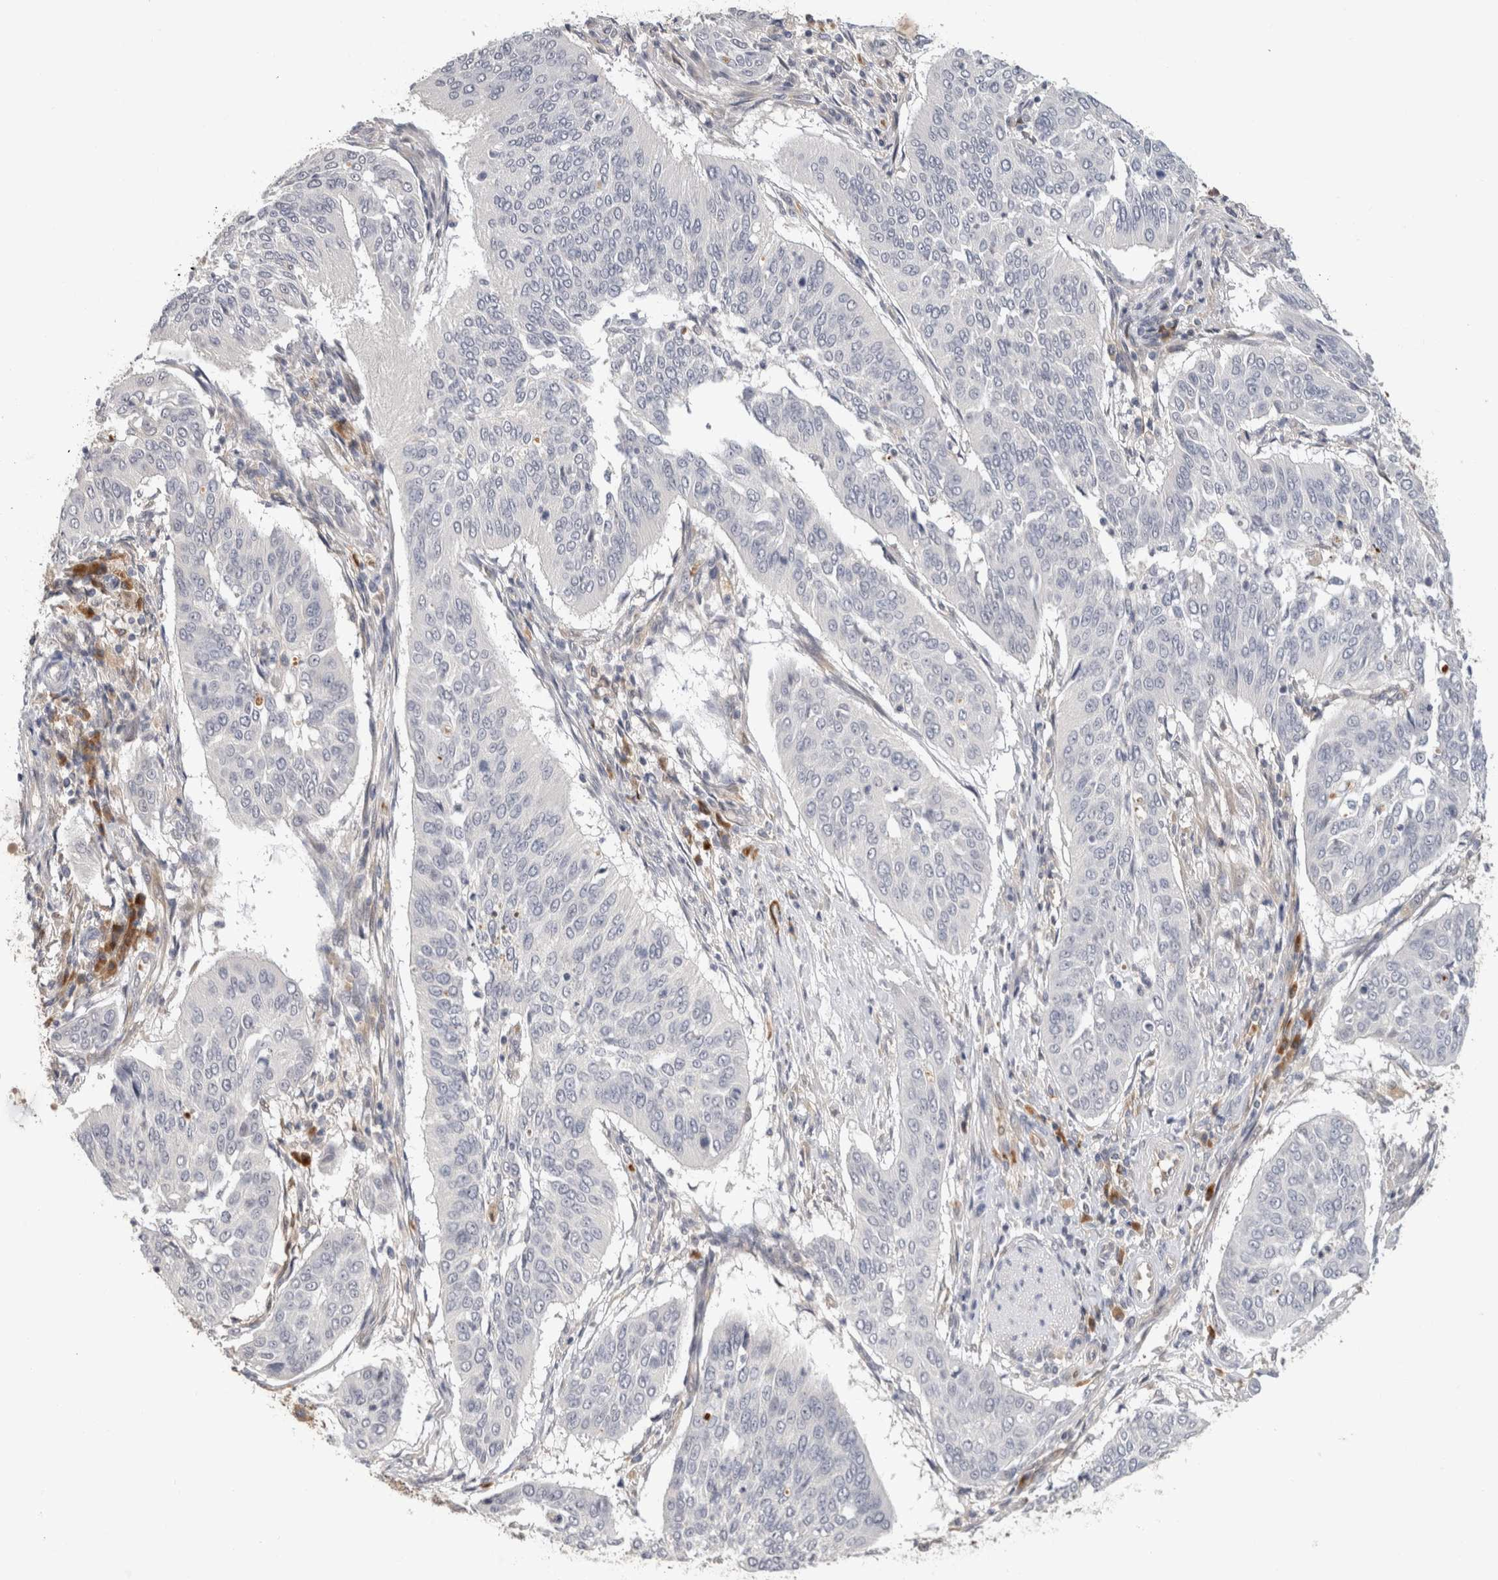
{"staining": {"intensity": "negative", "quantity": "none", "location": "none"}, "tissue": "cervical cancer", "cell_type": "Tumor cells", "image_type": "cancer", "snomed": [{"axis": "morphology", "description": "Normal tissue, NOS"}, {"axis": "morphology", "description": "Squamous cell carcinoma, NOS"}, {"axis": "topography", "description": "Cervix"}], "caption": "This is a histopathology image of immunohistochemistry (IHC) staining of cervical cancer (squamous cell carcinoma), which shows no expression in tumor cells.", "gene": "APOL2", "patient": {"sex": "female", "age": 39}}